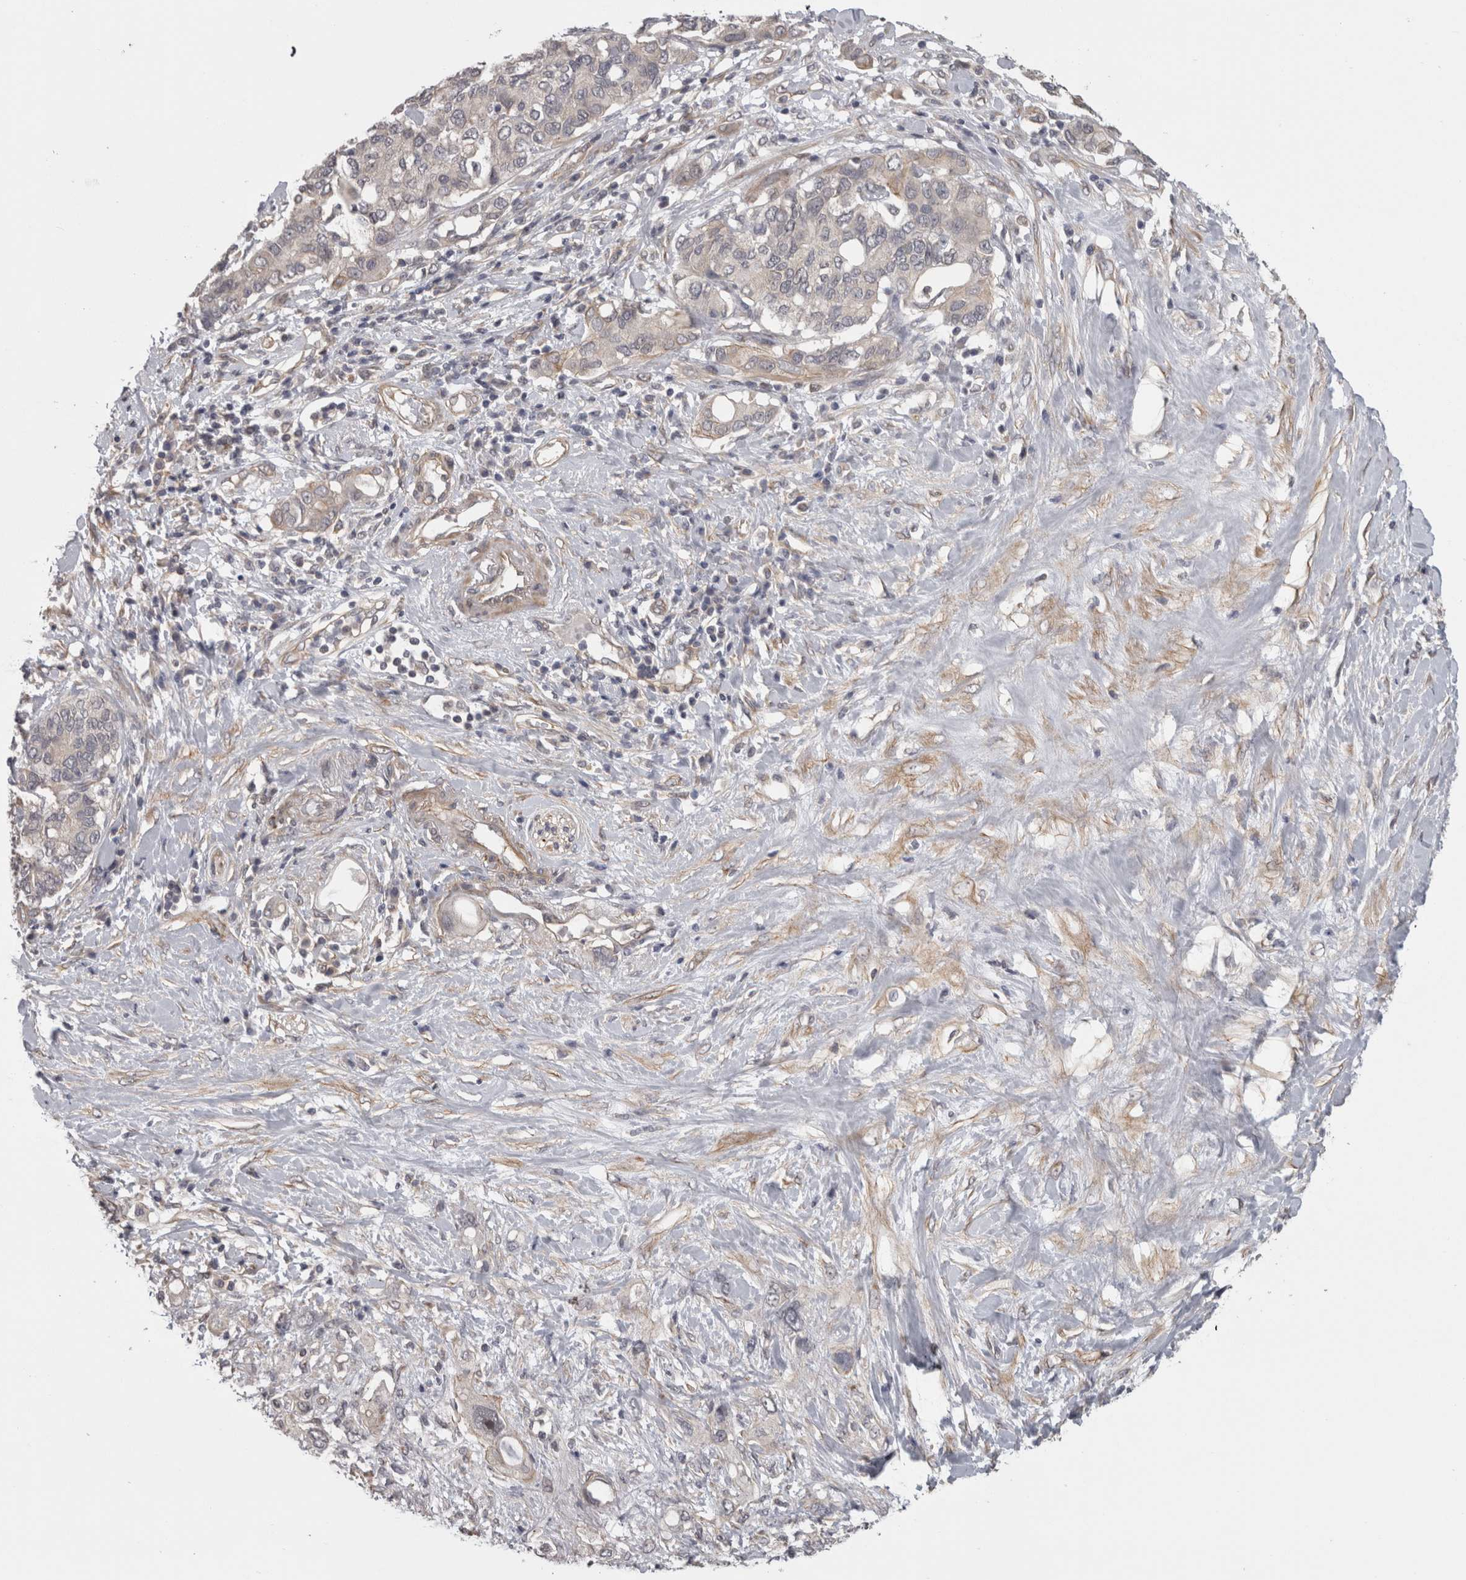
{"staining": {"intensity": "negative", "quantity": "none", "location": "none"}, "tissue": "pancreatic cancer", "cell_type": "Tumor cells", "image_type": "cancer", "snomed": [{"axis": "morphology", "description": "Adenocarcinoma, NOS"}, {"axis": "topography", "description": "Pancreas"}], "caption": "IHC image of human adenocarcinoma (pancreatic) stained for a protein (brown), which shows no staining in tumor cells.", "gene": "RMDN1", "patient": {"sex": "female", "age": 56}}